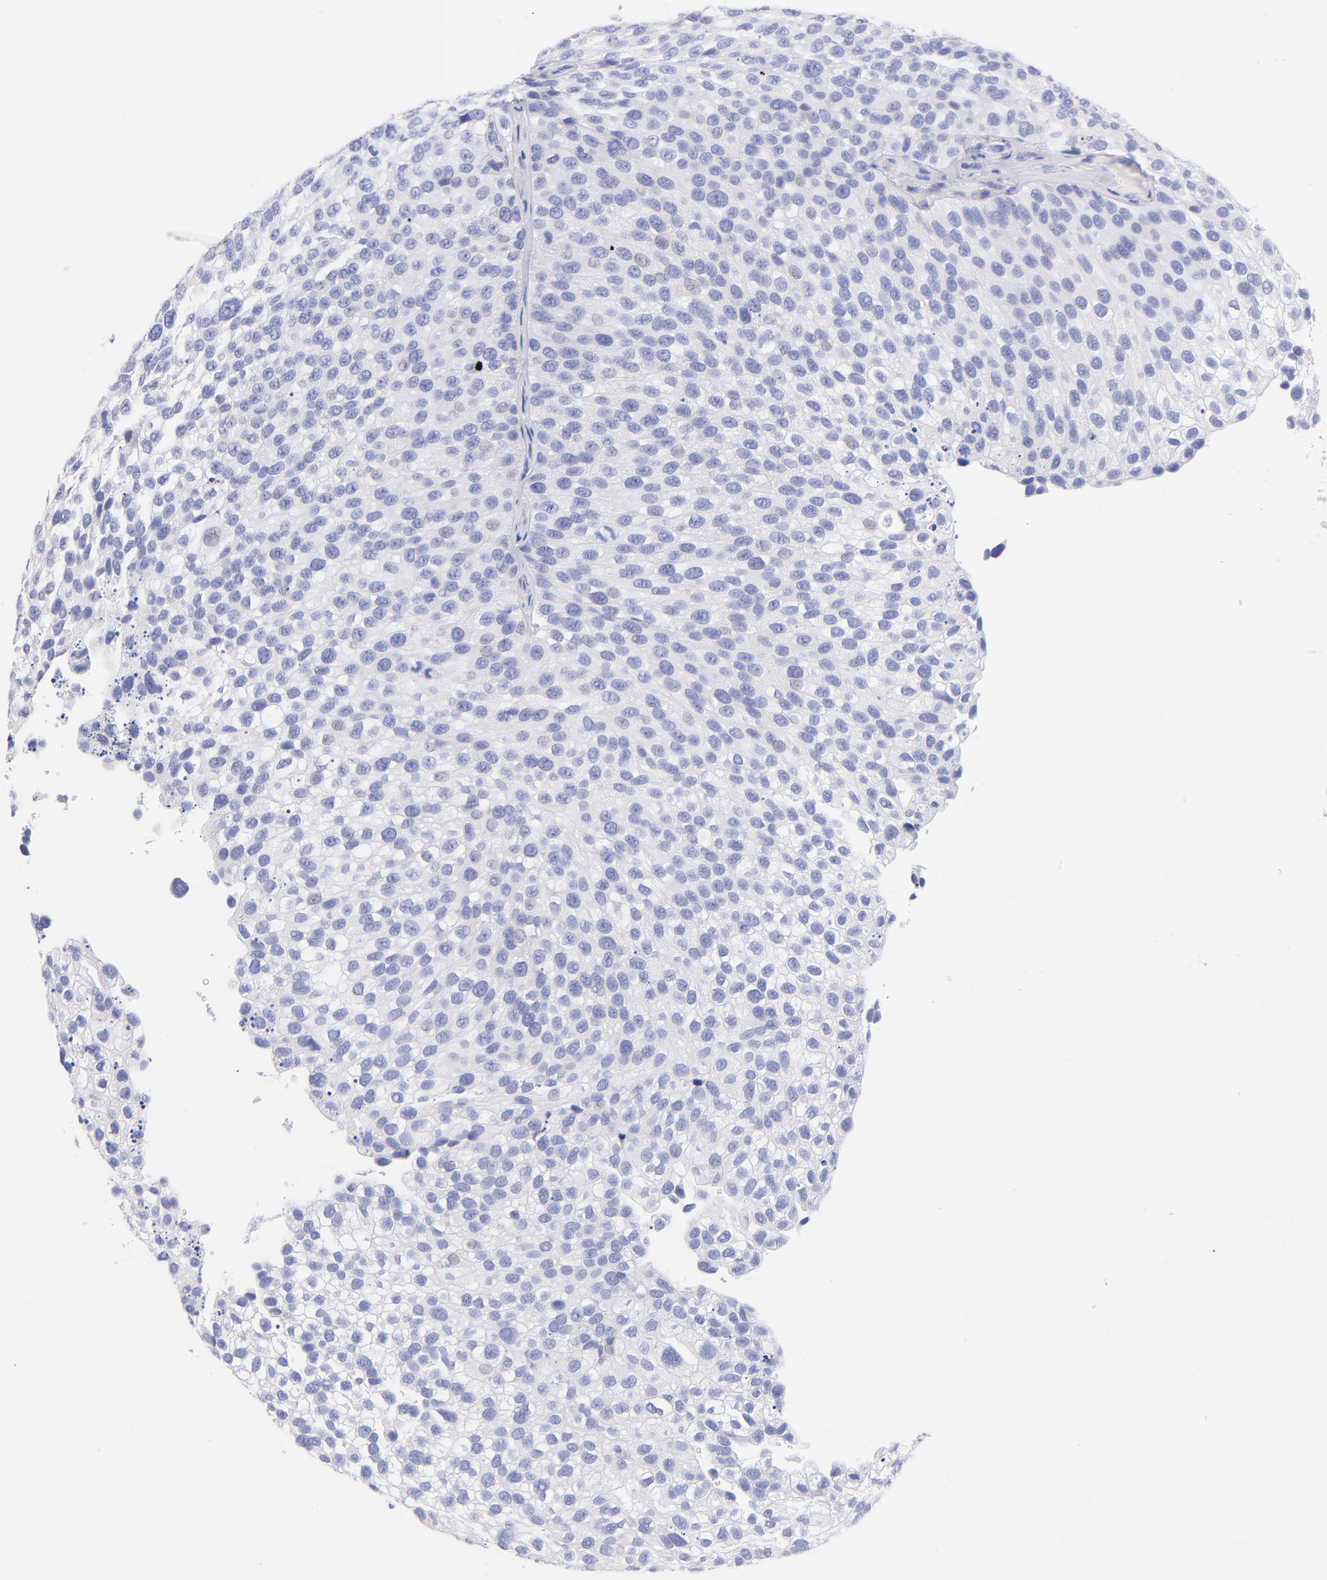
{"staining": {"intensity": "negative", "quantity": "none", "location": "none"}, "tissue": "urothelial cancer", "cell_type": "Tumor cells", "image_type": "cancer", "snomed": [{"axis": "morphology", "description": "Urothelial carcinoma, High grade"}, {"axis": "topography", "description": "Urinary bladder"}], "caption": "This is a image of IHC staining of urothelial carcinoma (high-grade), which shows no positivity in tumor cells.", "gene": "RAB3B", "patient": {"sex": "male", "age": 72}}